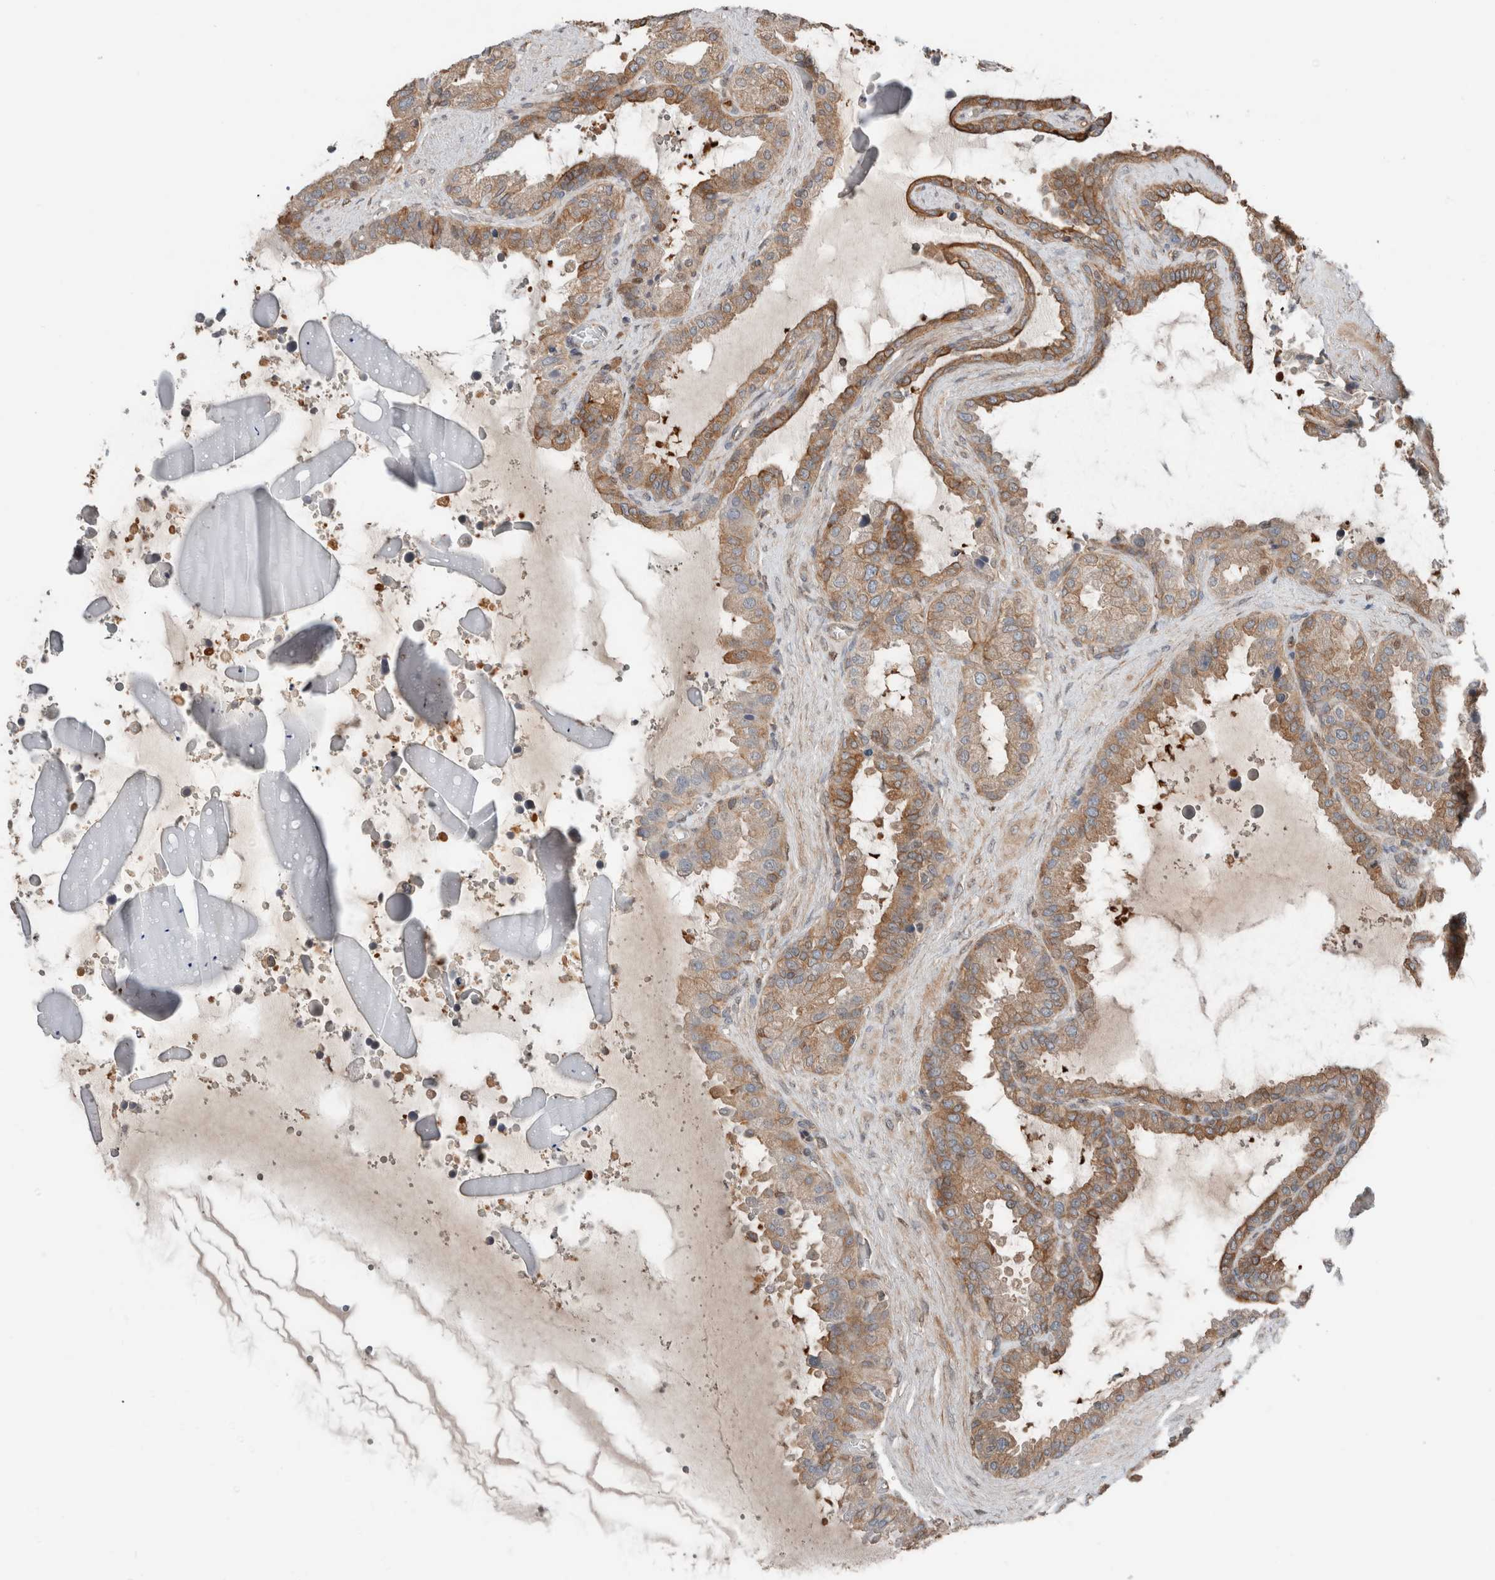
{"staining": {"intensity": "moderate", "quantity": ">75%", "location": "cytoplasmic/membranous"}, "tissue": "seminal vesicle", "cell_type": "Glandular cells", "image_type": "normal", "snomed": [{"axis": "morphology", "description": "Normal tissue, NOS"}, {"axis": "topography", "description": "Seminal veicle"}], "caption": "Brown immunohistochemical staining in benign seminal vesicle reveals moderate cytoplasmic/membranous staining in about >75% of glandular cells.", "gene": "XPNPEP1", "patient": {"sex": "male", "age": 46}}